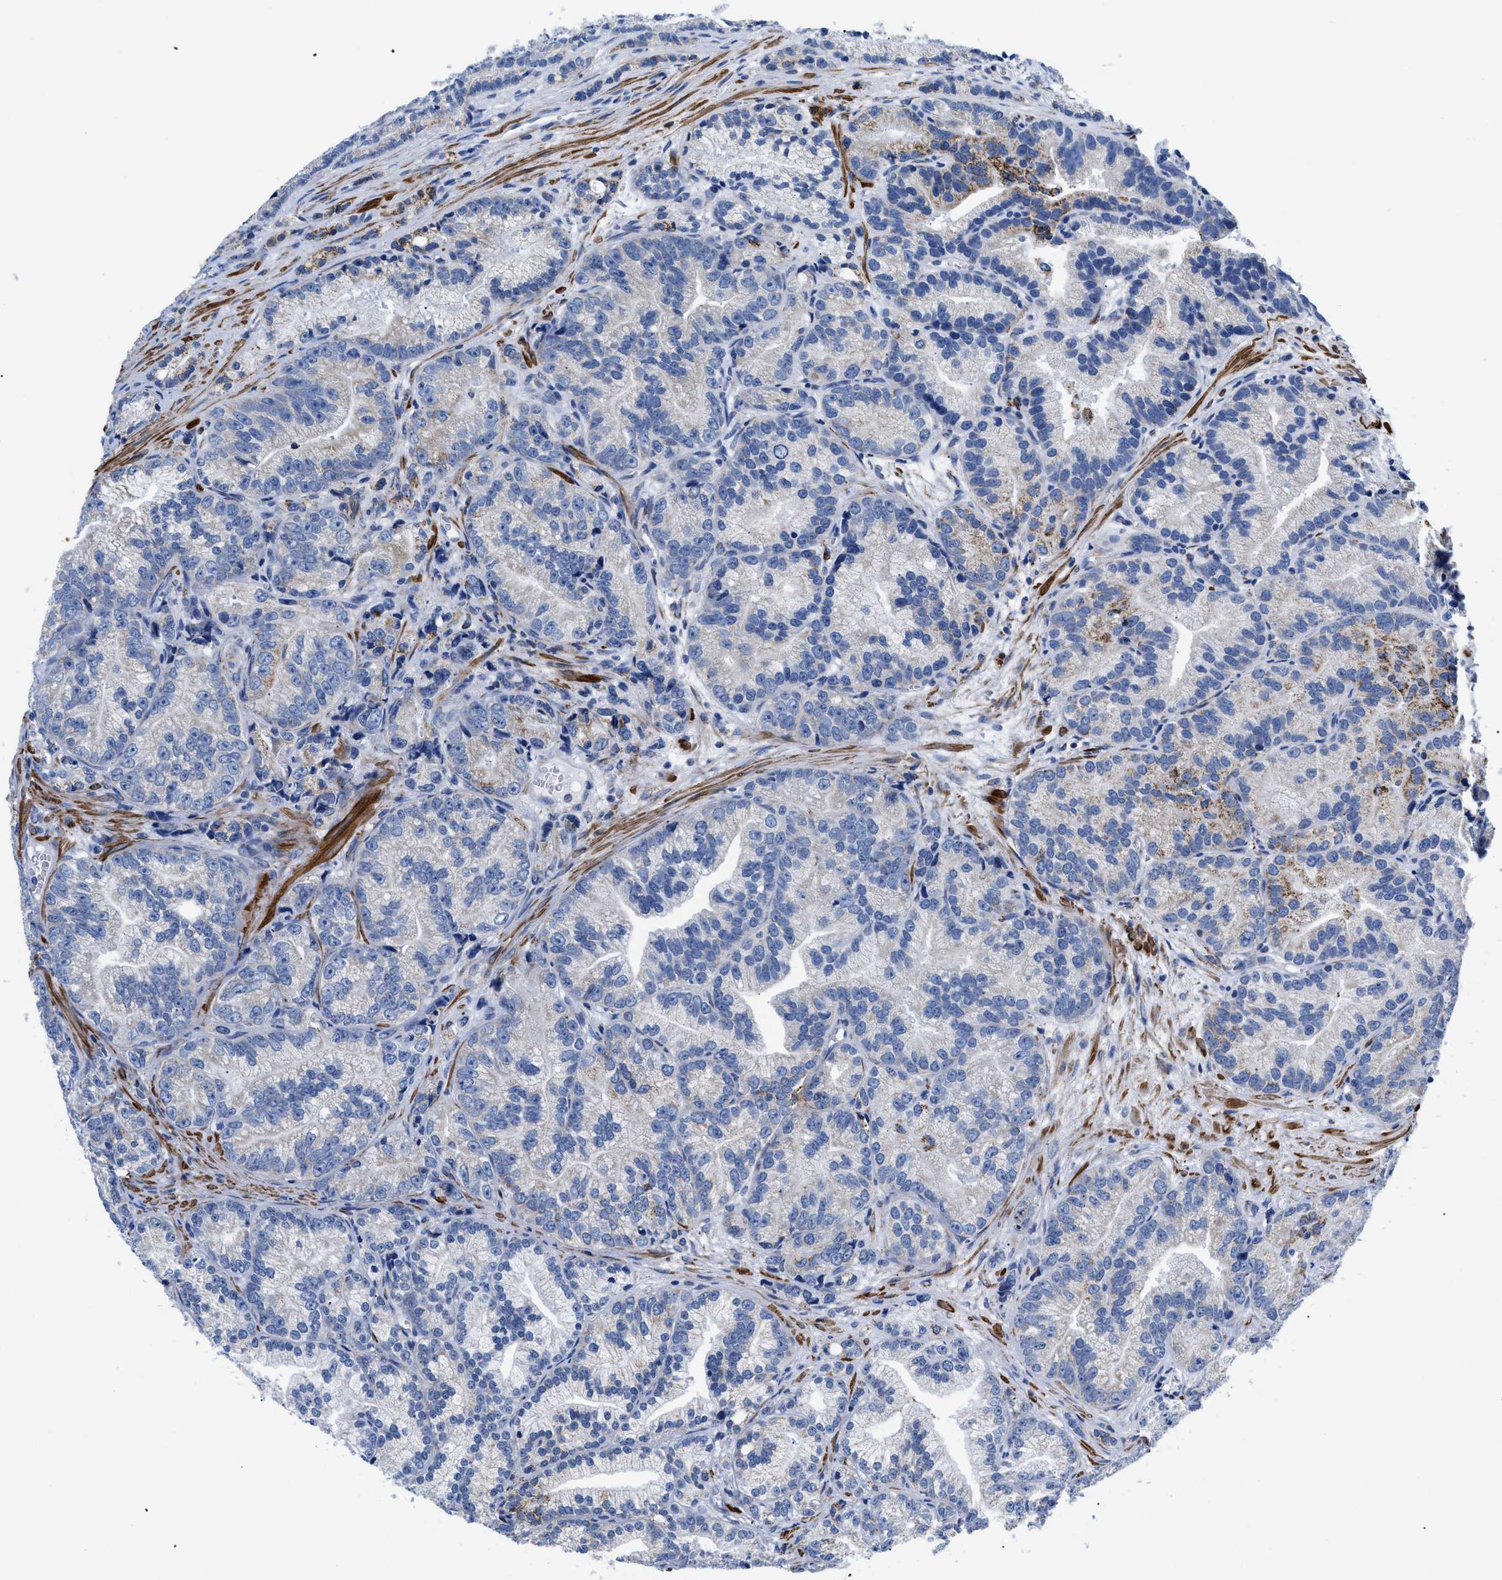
{"staining": {"intensity": "negative", "quantity": "none", "location": "none"}, "tissue": "prostate cancer", "cell_type": "Tumor cells", "image_type": "cancer", "snomed": [{"axis": "morphology", "description": "Adenocarcinoma, Low grade"}, {"axis": "topography", "description": "Prostate"}], "caption": "Prostate adenocarcinoma (low-grade) stained for a protein using immunohistochemistry (IHC) shows no staining tumor cells.", "gene": "GPR149", "patient": {"sex": "male", "age": 89}}